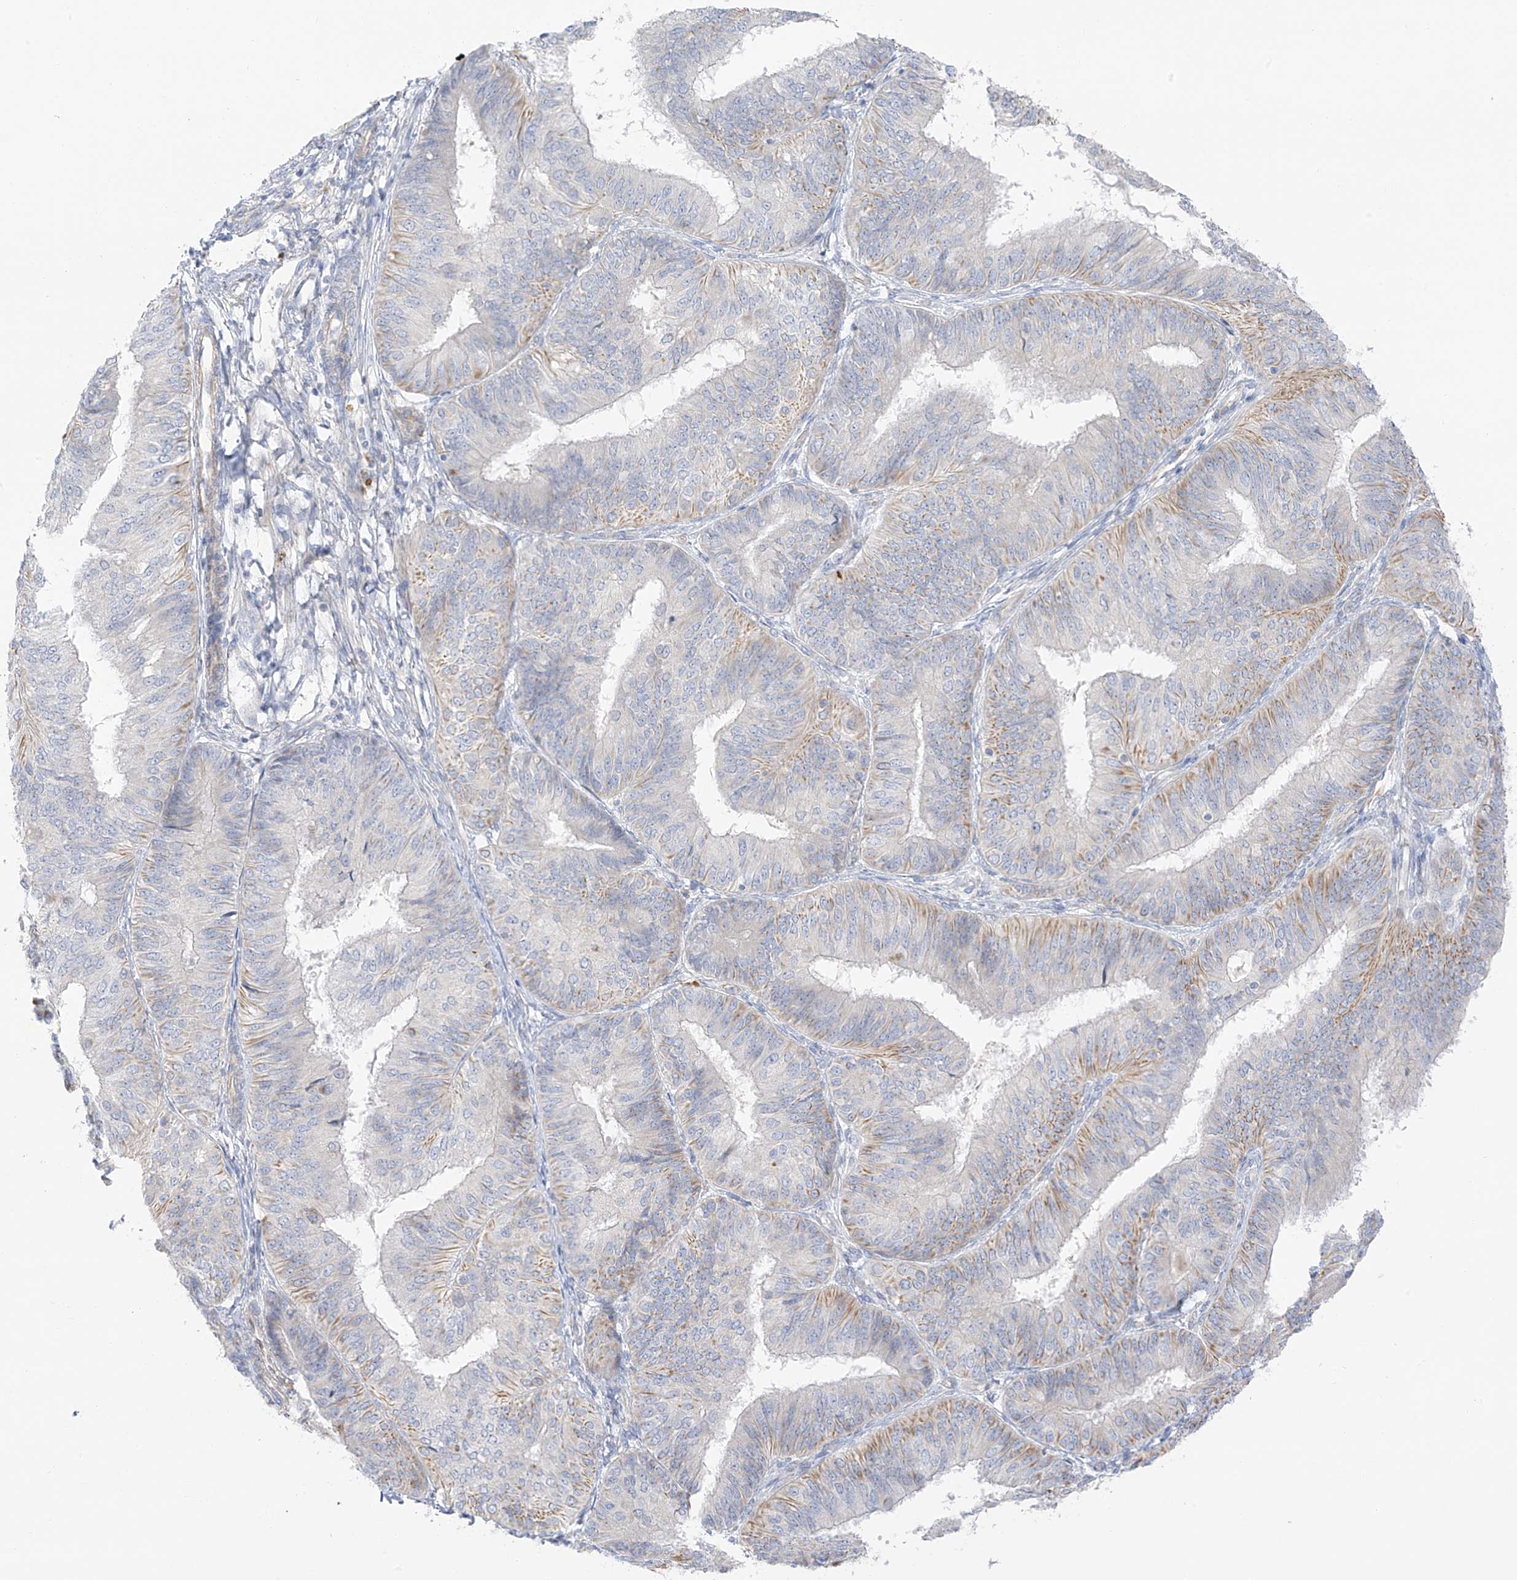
{"staining": {"intensity": "weak", "quantity": "25%-75%", "location": "cytoplasmic/membranous"}, "tissue": "endometrial cancer", "cell_type": "Tumor cells", "image_type": "cancer", "snomed": [{"axis": "morphology", "description": "Adenocarcinoma, NOS"}, {"axis": "topography", "description": "Endometrium"}], "caption": "Immunohistochemistry (IHC) micrograph of endometrial cancer stained for a protein (brown), which shows low levels of weak cytoplasmic/membranous expression in approximately 25%-75% of tumor cells.", "gene": "TAL2", "patient": {"sex": "female", "age": 58}}